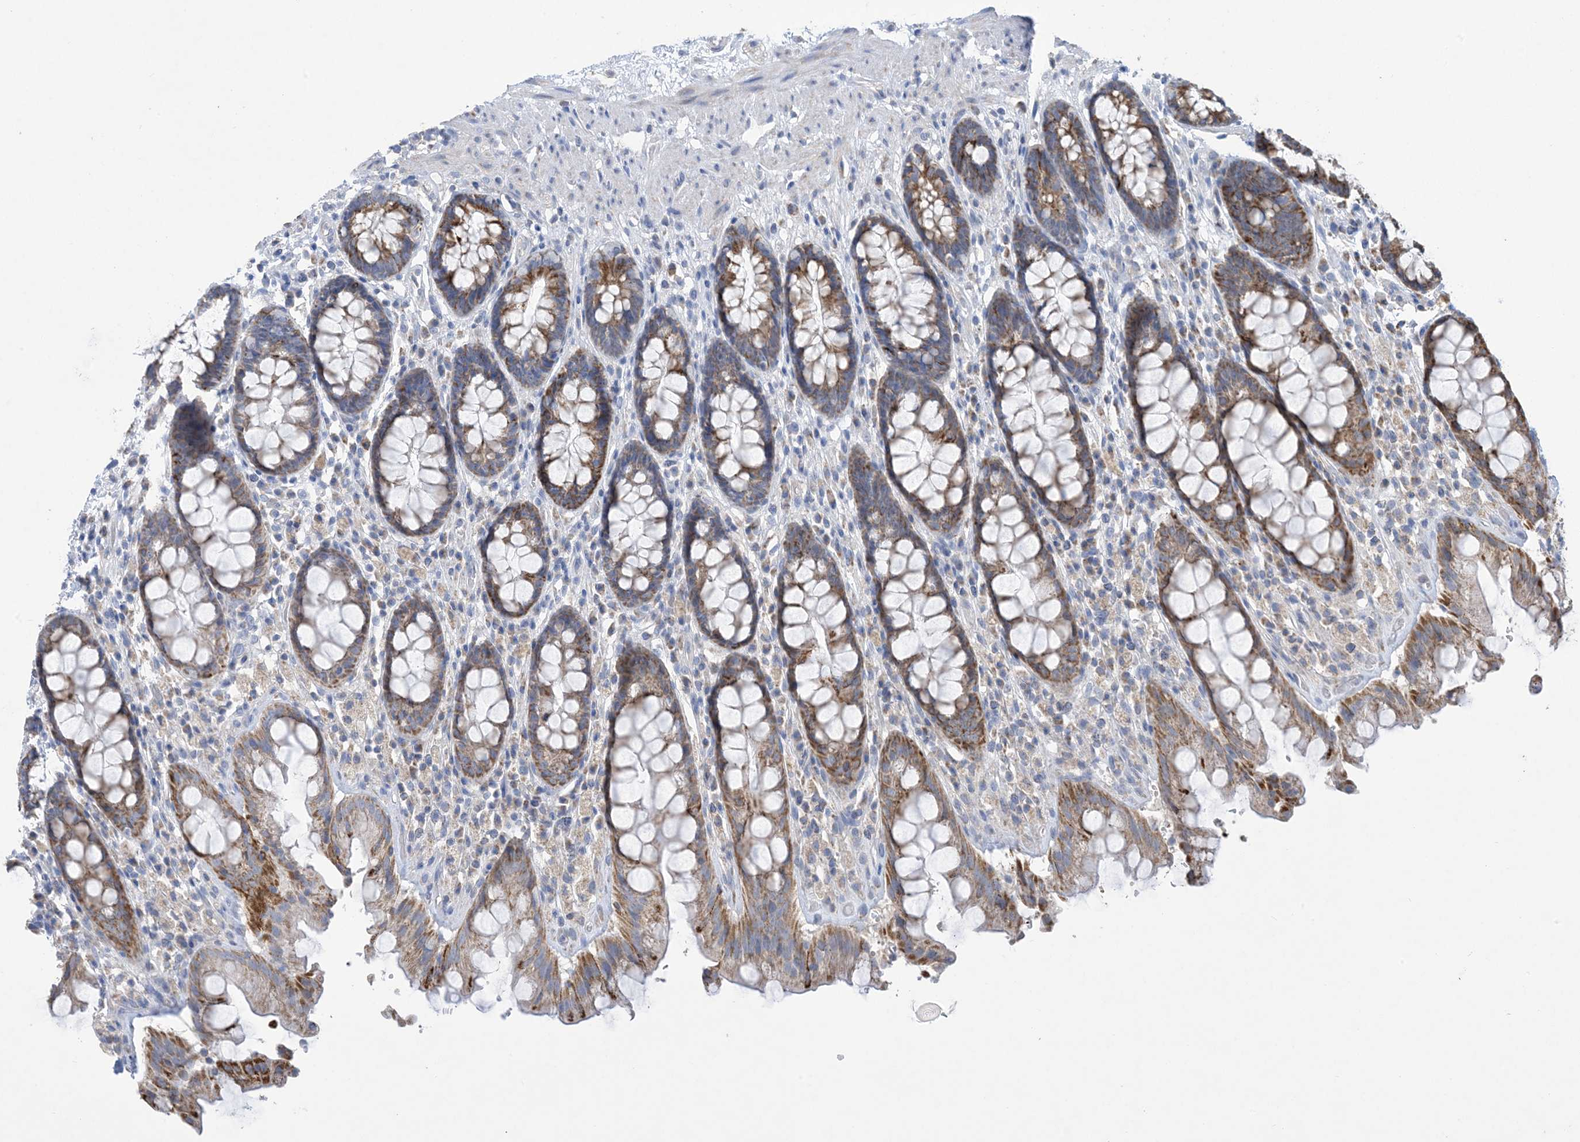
{"staining": {"intensity": "moderate", "quantity": ">75%", "location": "cytoplasmic/membranous"}, "tissue": "rectum", "cell_type": "Glandular cells", "image_type": "normal", "snomed": [{"axis": "morphology", "description": "Normal tissue, NOS"}, {"axis": "topography", "description": "Rectum"}], "caption": "Unremarkable rectum exhibits moderate cytoplasmic/membranous staining in about >75% of glandular cells (DAB (3,3'-diaminobenzidine) = brown stain, brightfield microscopy at high magnification)..", "gene": "CLEC16A", "patient": {"sex": "male", "age": 64}}